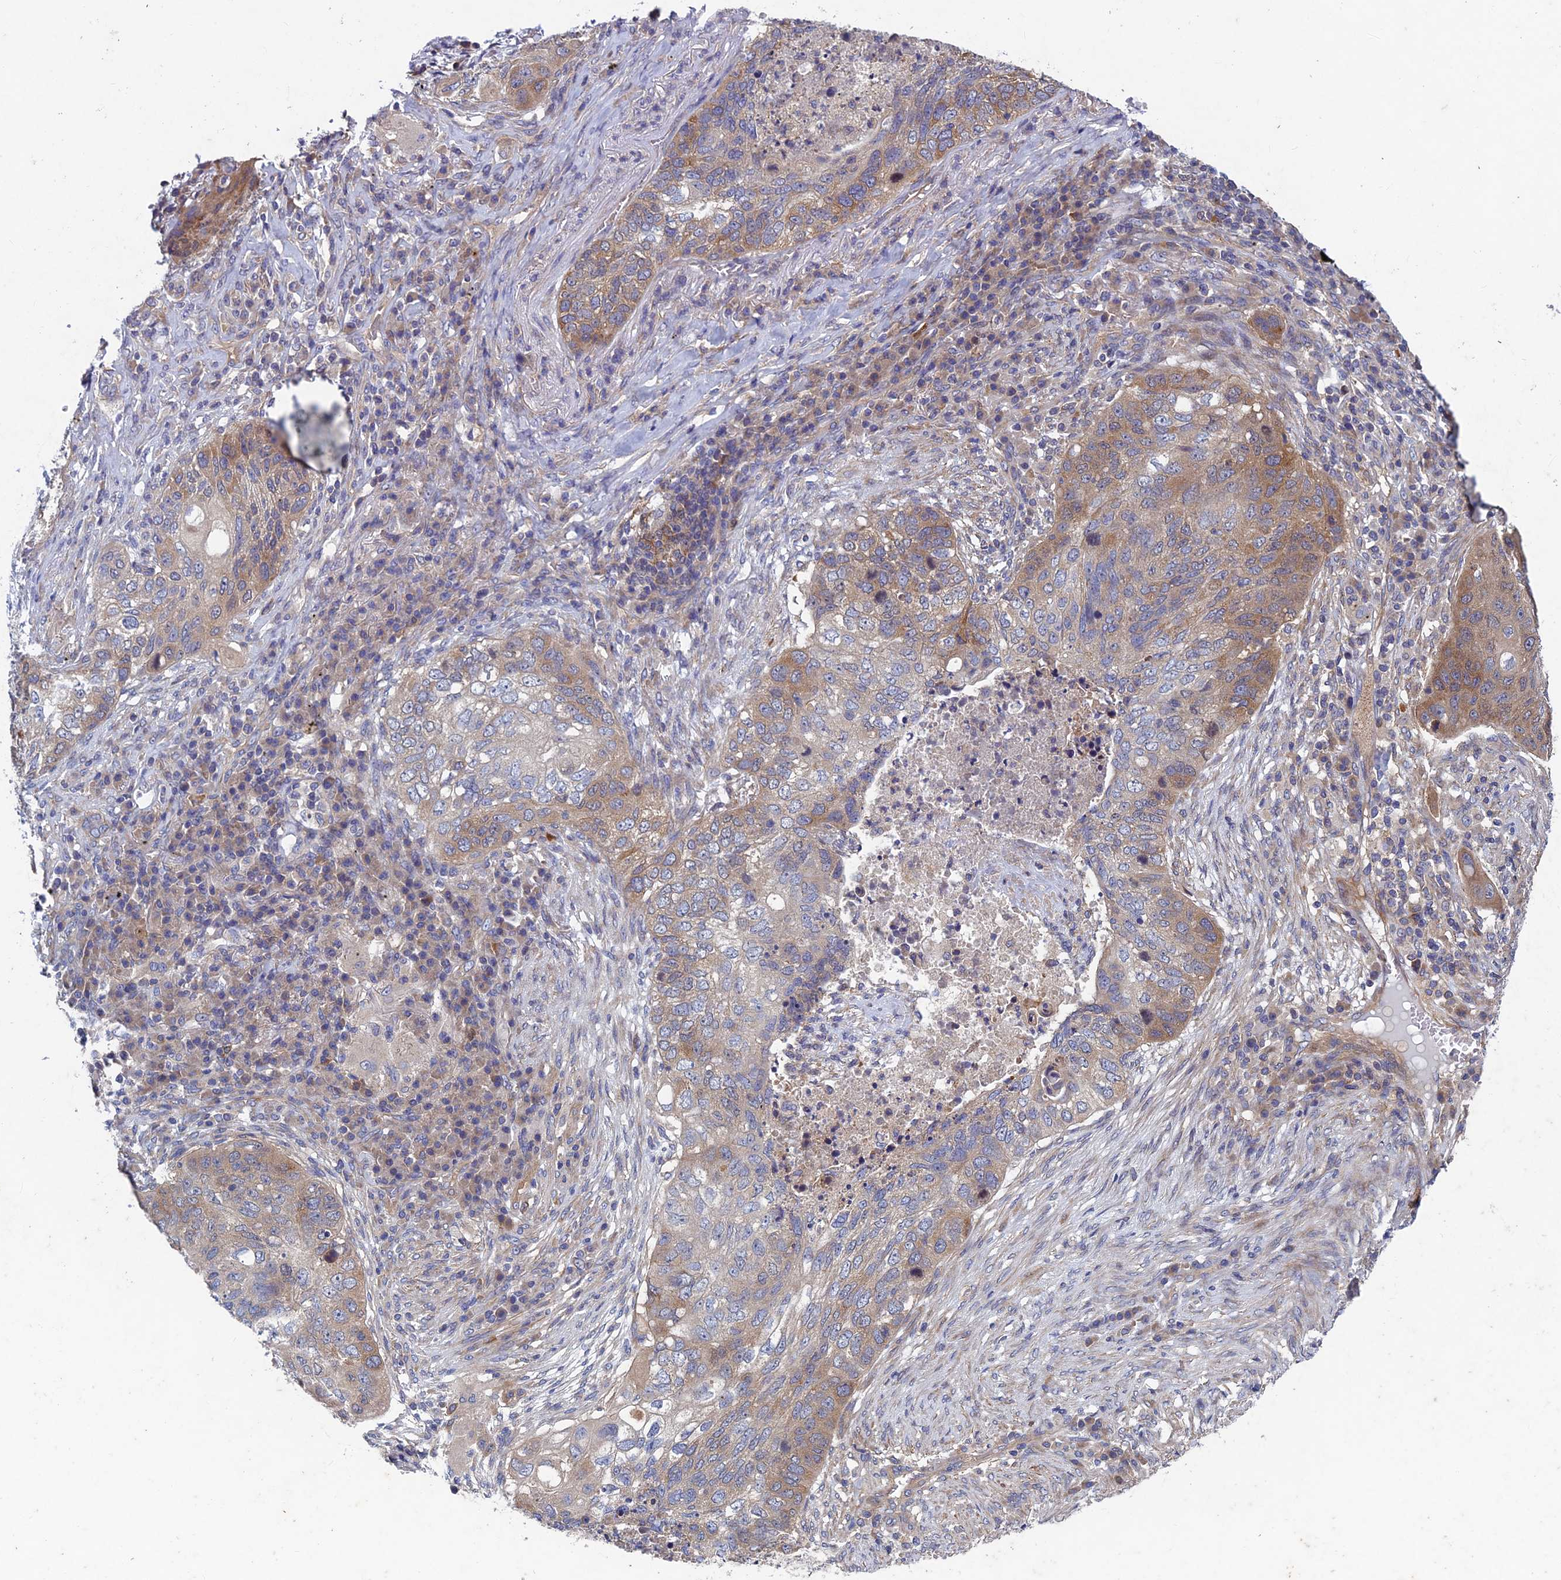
{"staining": {"intensity": "moderate", "quantity": "25%-75%", "location": "cytoplasmic/membranous"}, "tissue": "lung cancer", "cell_type": "Tumor cells", "image_type": "cancer", "snomed": [{"axis": "morphology", "description": "Squamous cell carcinoma, NOS"}, {"axis": "topography", "description": "Lung"}], "caption": "This photomicrograph shows immunohistochemistry staining of lung cancer (squamous cell carcinoma), with medium moderate cytoplasmic/membranous positivity in about 25%-75% of tumor cells.", "gene": "NCAPG", "patient": {"sex": "female", "age": 63}}